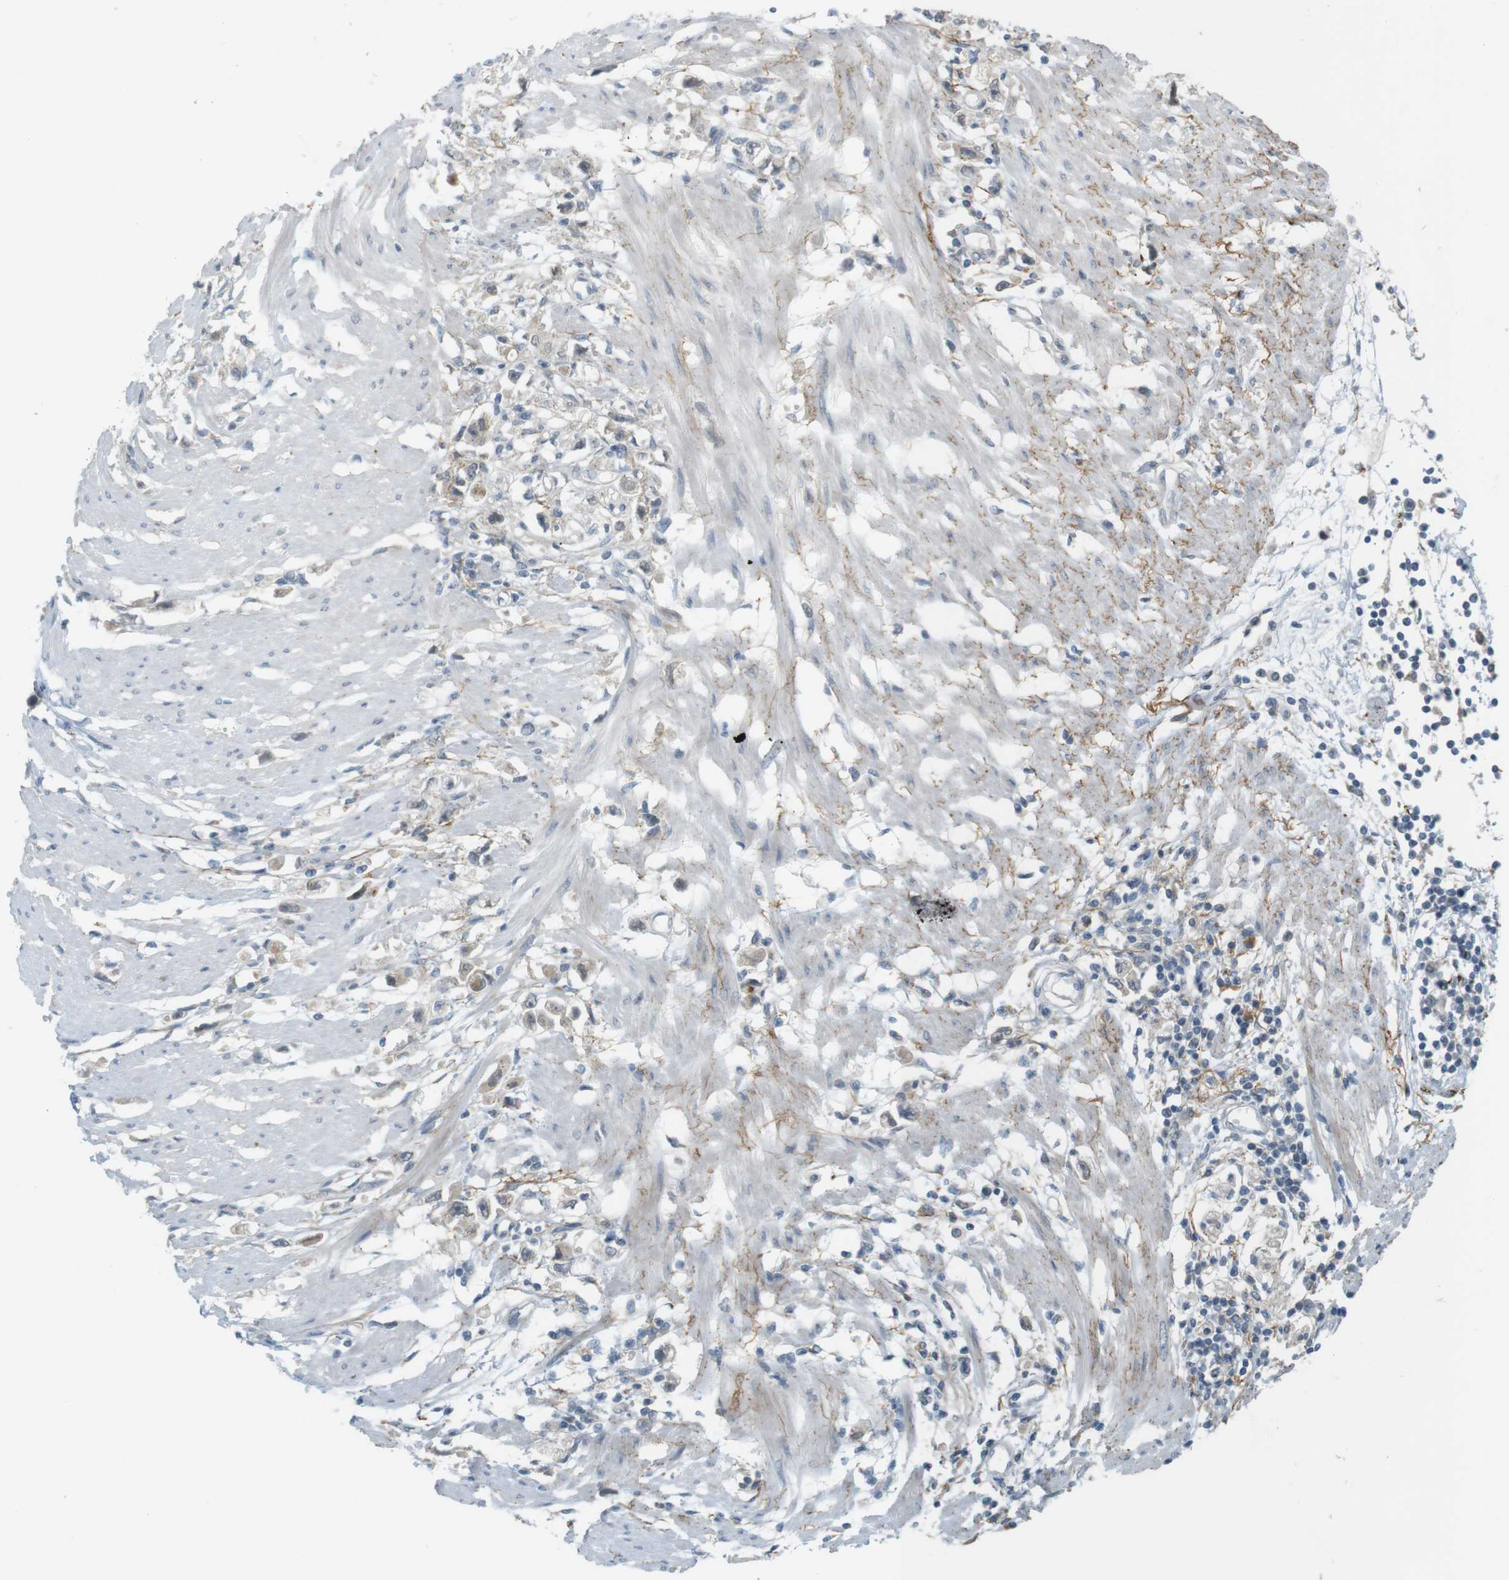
{"staining": {"intensity": "negative", "quantity": "none", "location": "none"}, "tissue": "stomach cancer", "cell_type": "Tumor cells", "image_type": "cancer", "snomed": [{"axis": "morphology", "description": "Adenocarcinoma, NOS"}, {"axis": "topography", "description": "Stomach"}], "caption": "Immunohistochemical staining of human stomach adenocarcinoma exhibits no significant staining in tumor cells. (DAB immunohistochemistry, high magnification).", "gene": "UGT8", "patient": {"sex": "female", "age": 59}}